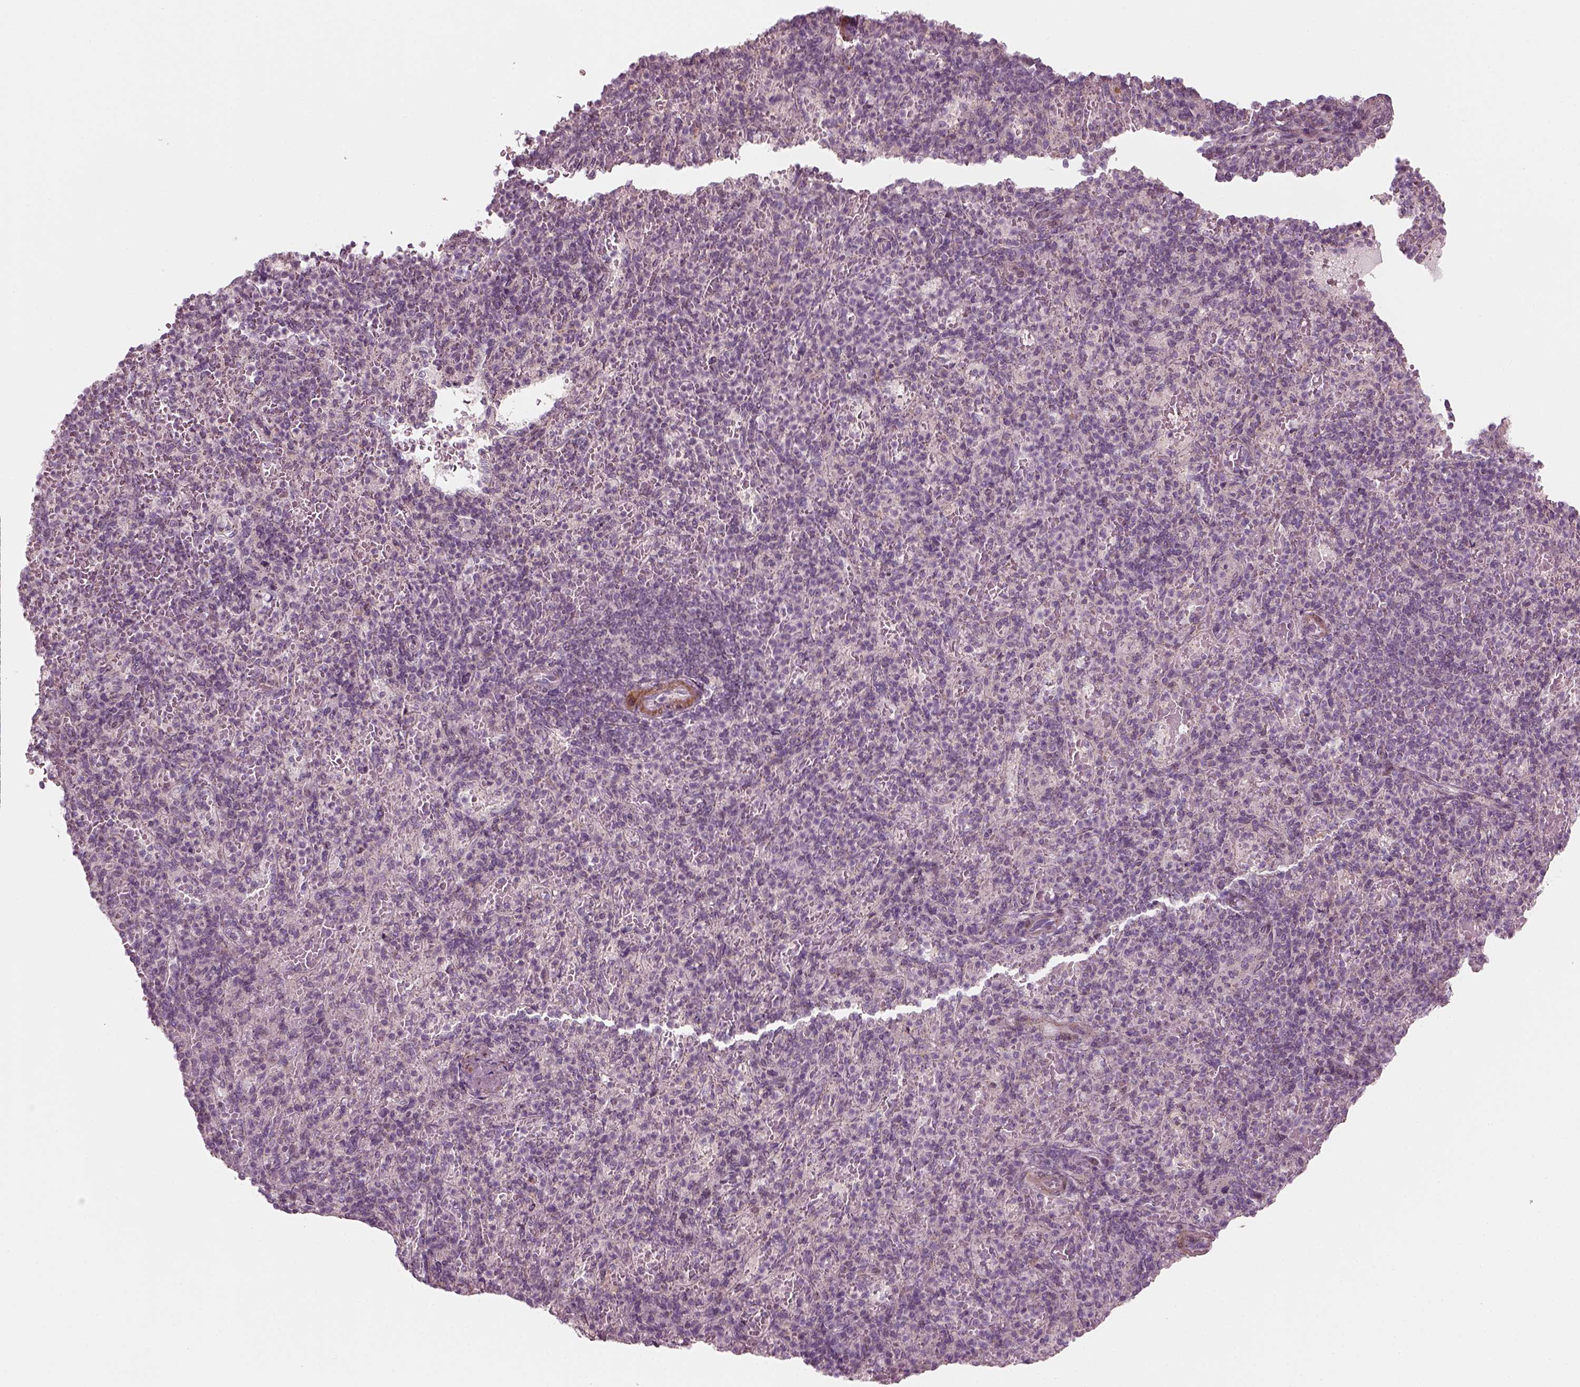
{"staining": {"intensity": "negative", "quantity": "none", "location": "none"}, "tissue": "spleen", "cell_type": "Cells in red pulp", "image_type": "normal", "snomed": [{"axis": "morphology", "description": "Normal tissue, NOS"}, {"axis": "topography", "description": "Spleen"}], "caption": "Immunohistochemical staining of normal spleen demonstrates no significant staining in cells in red pulp. Nuclei are stained in blue.", "gene": "MLIP", "patient": {"sex": "female", "age": 74}}